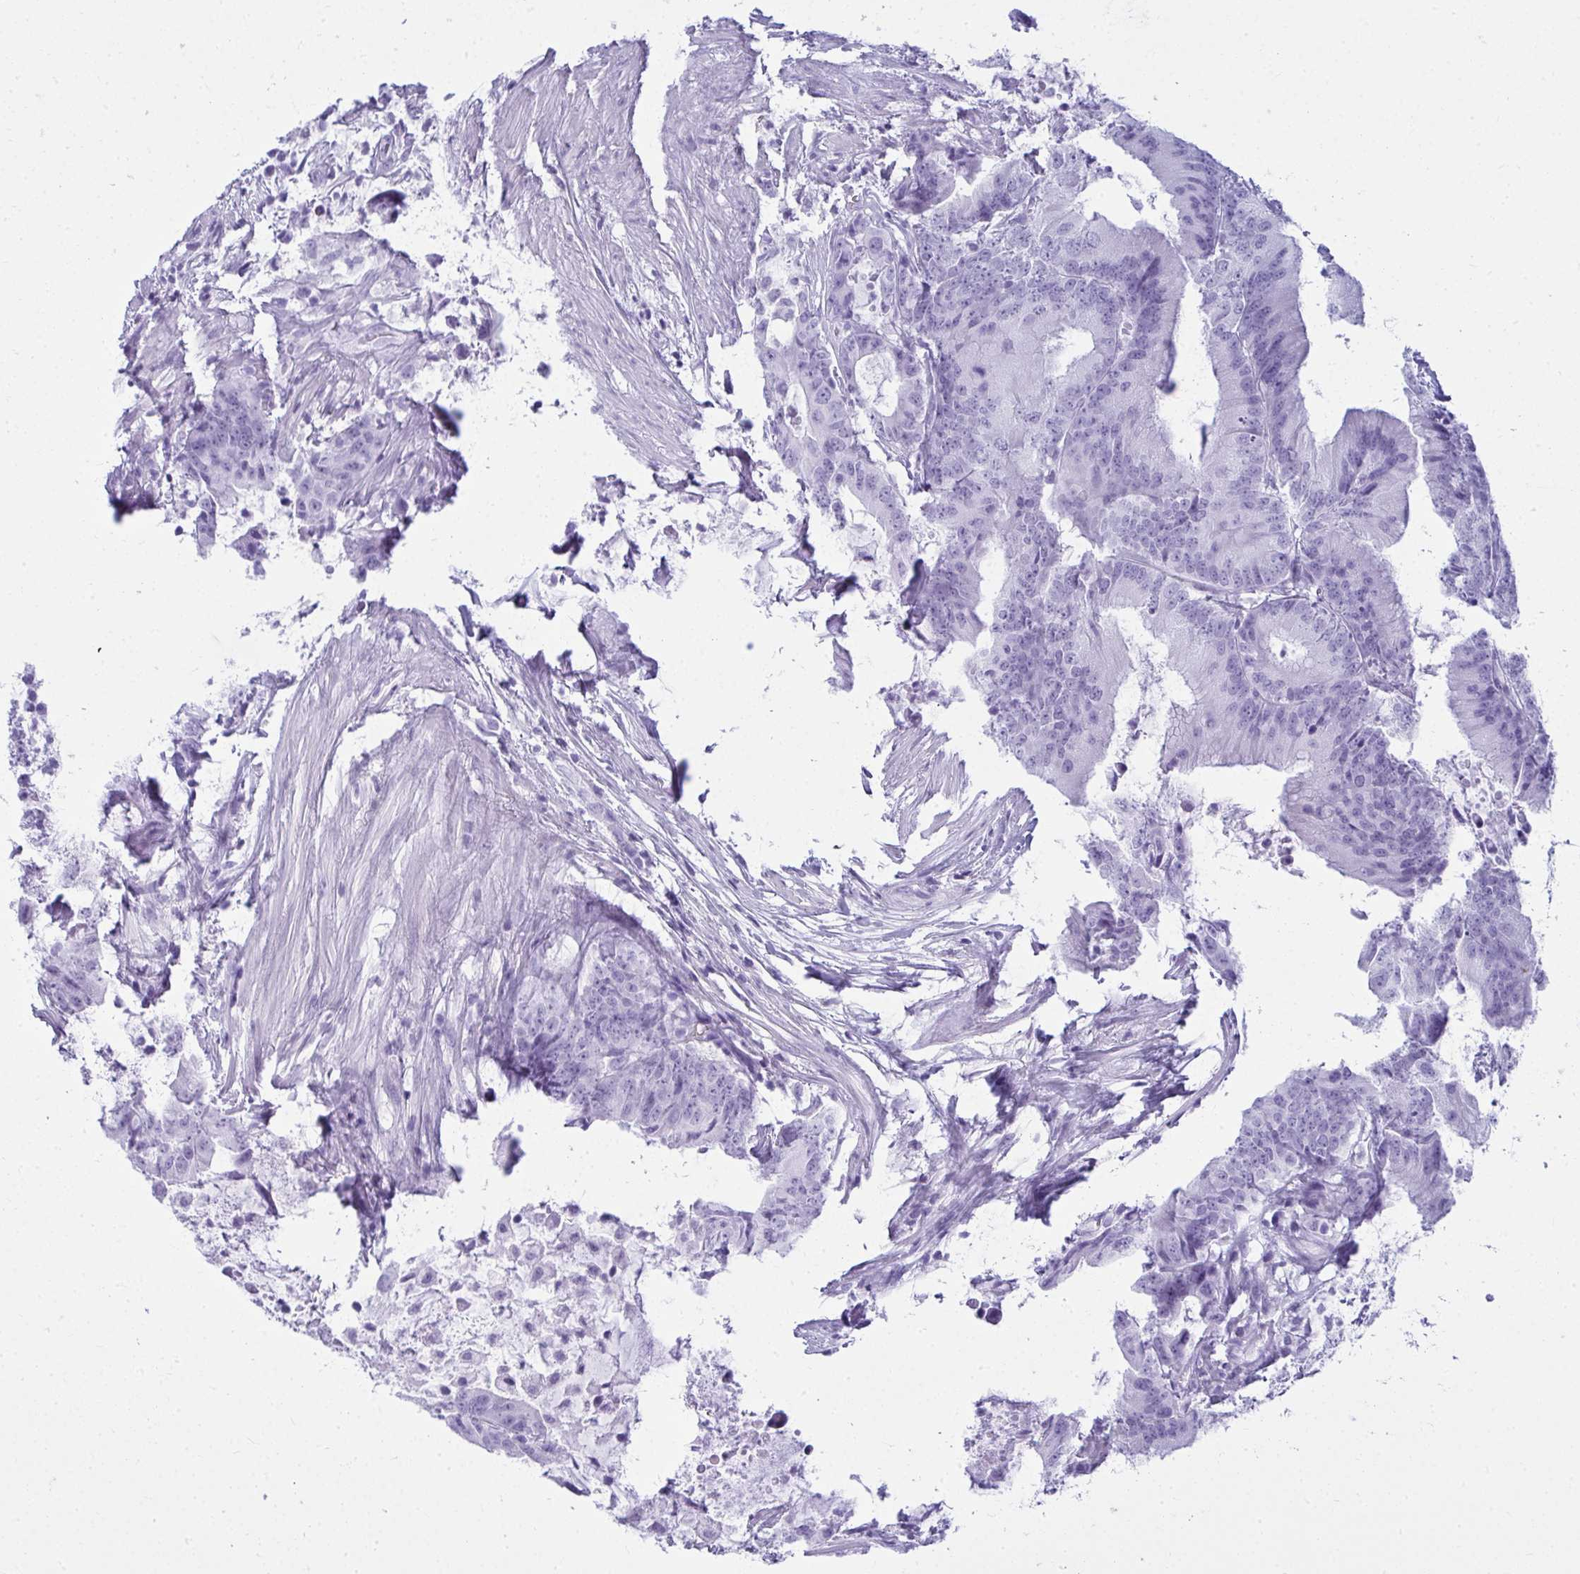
{"staining": {"intensity": "negative", "quantity": "none", "location": "none"}, "tissue": "colorectal cancer", "cell_type": "Tumor cells", "image_type": "cancer", "snomed": [{"axis": "morphology", "description": "Adenocarcinoma, NOS"}, {"axis": "topography", "description": "Colon"}], "caption": "IHC of human colorectal cancer (adenocarcinoma) exhibits no expression in tumor cells.", "gene": "CLGN", "patient": {"sex": "female", "age": 78}}